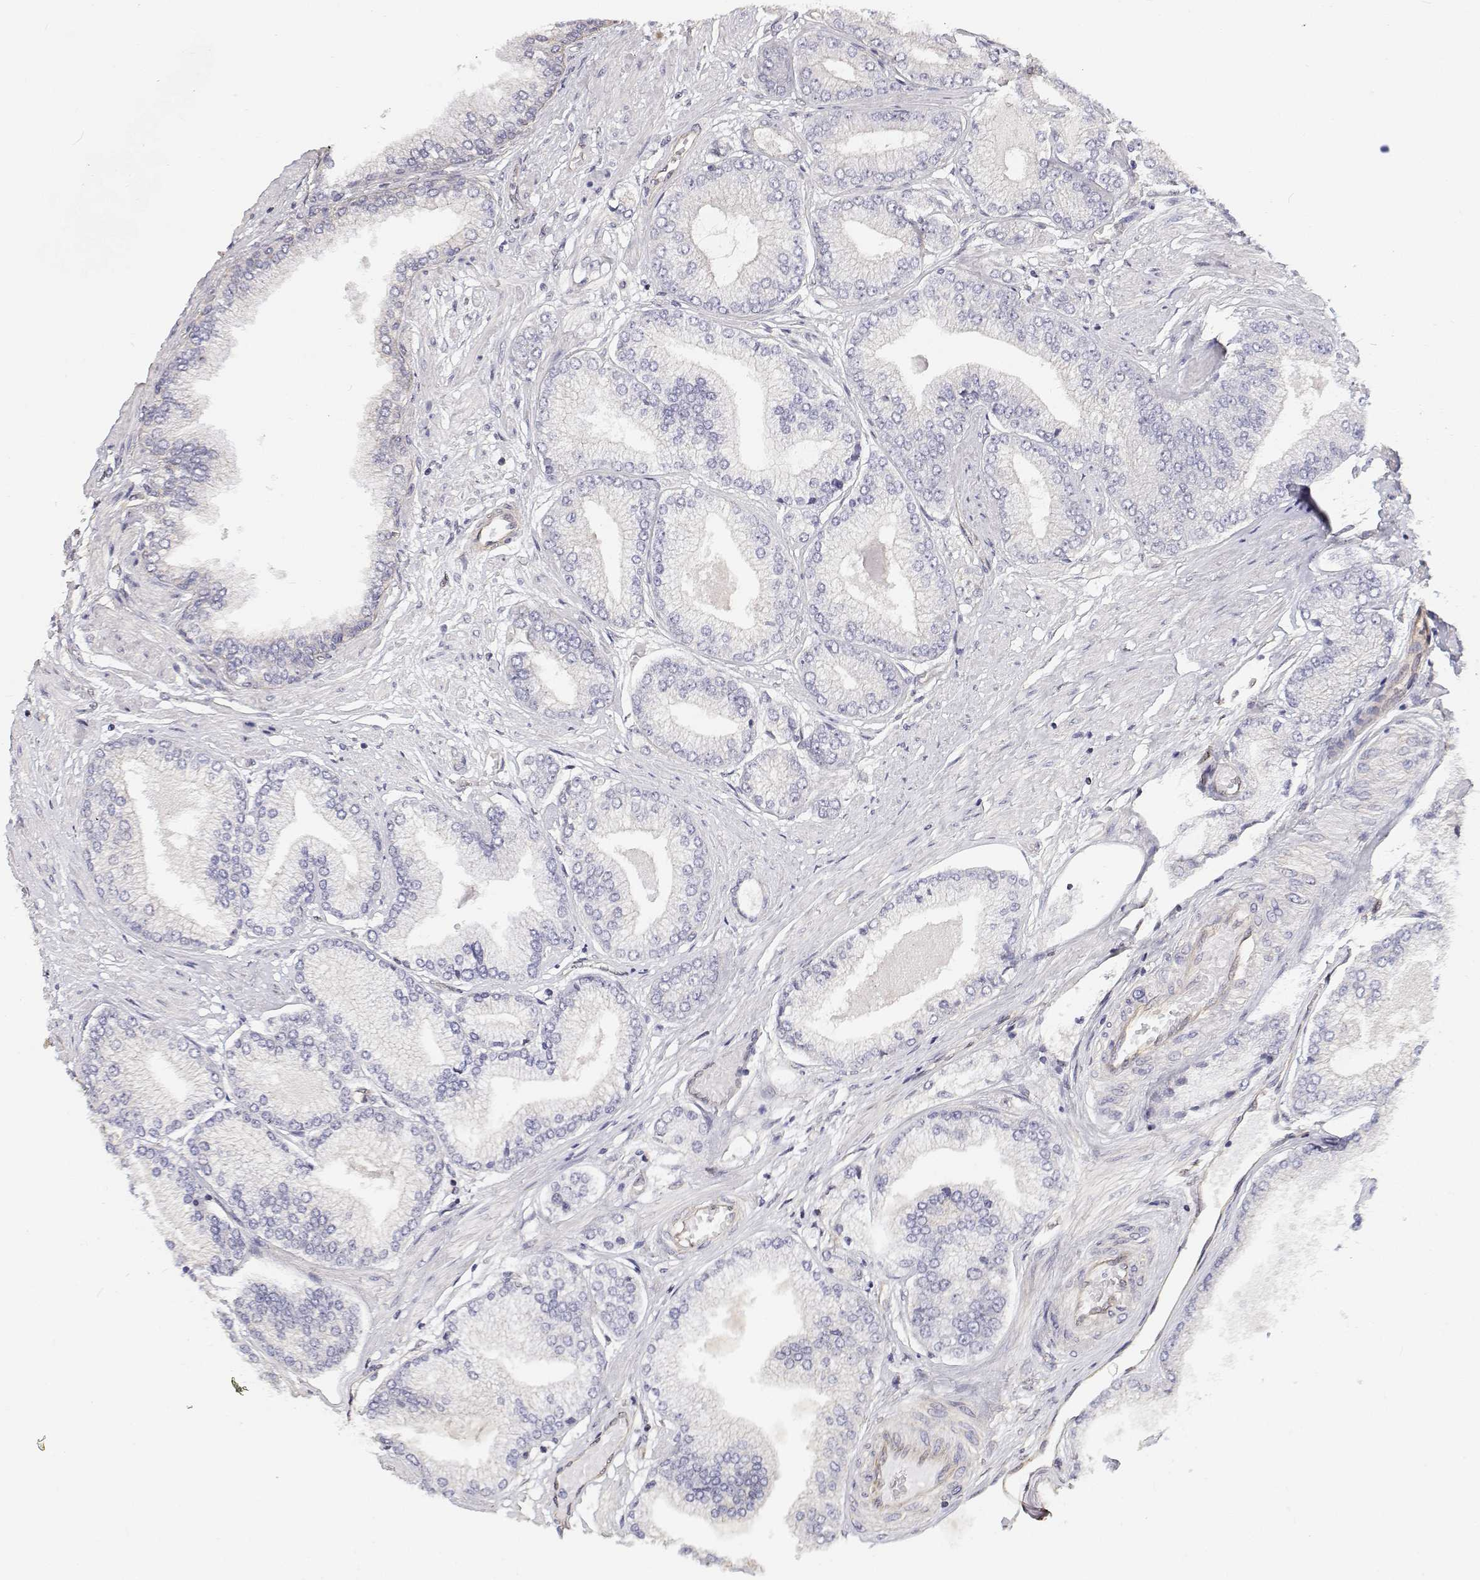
{"staining": {"intensity": "negative", "quantity": "none", "location": "none"}, "tissue": "prostate cancer", "cell_type": "Tumor cells", "image_type": "cancer", "snomed": [{"axis": "morphology", "description": "Adenocarcinoma, Low grade"}, {"axis": "topography", "description": "Prostate"}], "caption": "Immunohistochemical staining of human prostate cancer (adenocarcinoma (low-grade)) reveals no significant expression in tumor cells.", "gene": "GSDMA", "patient": {"sex": "male", "age": 55}}